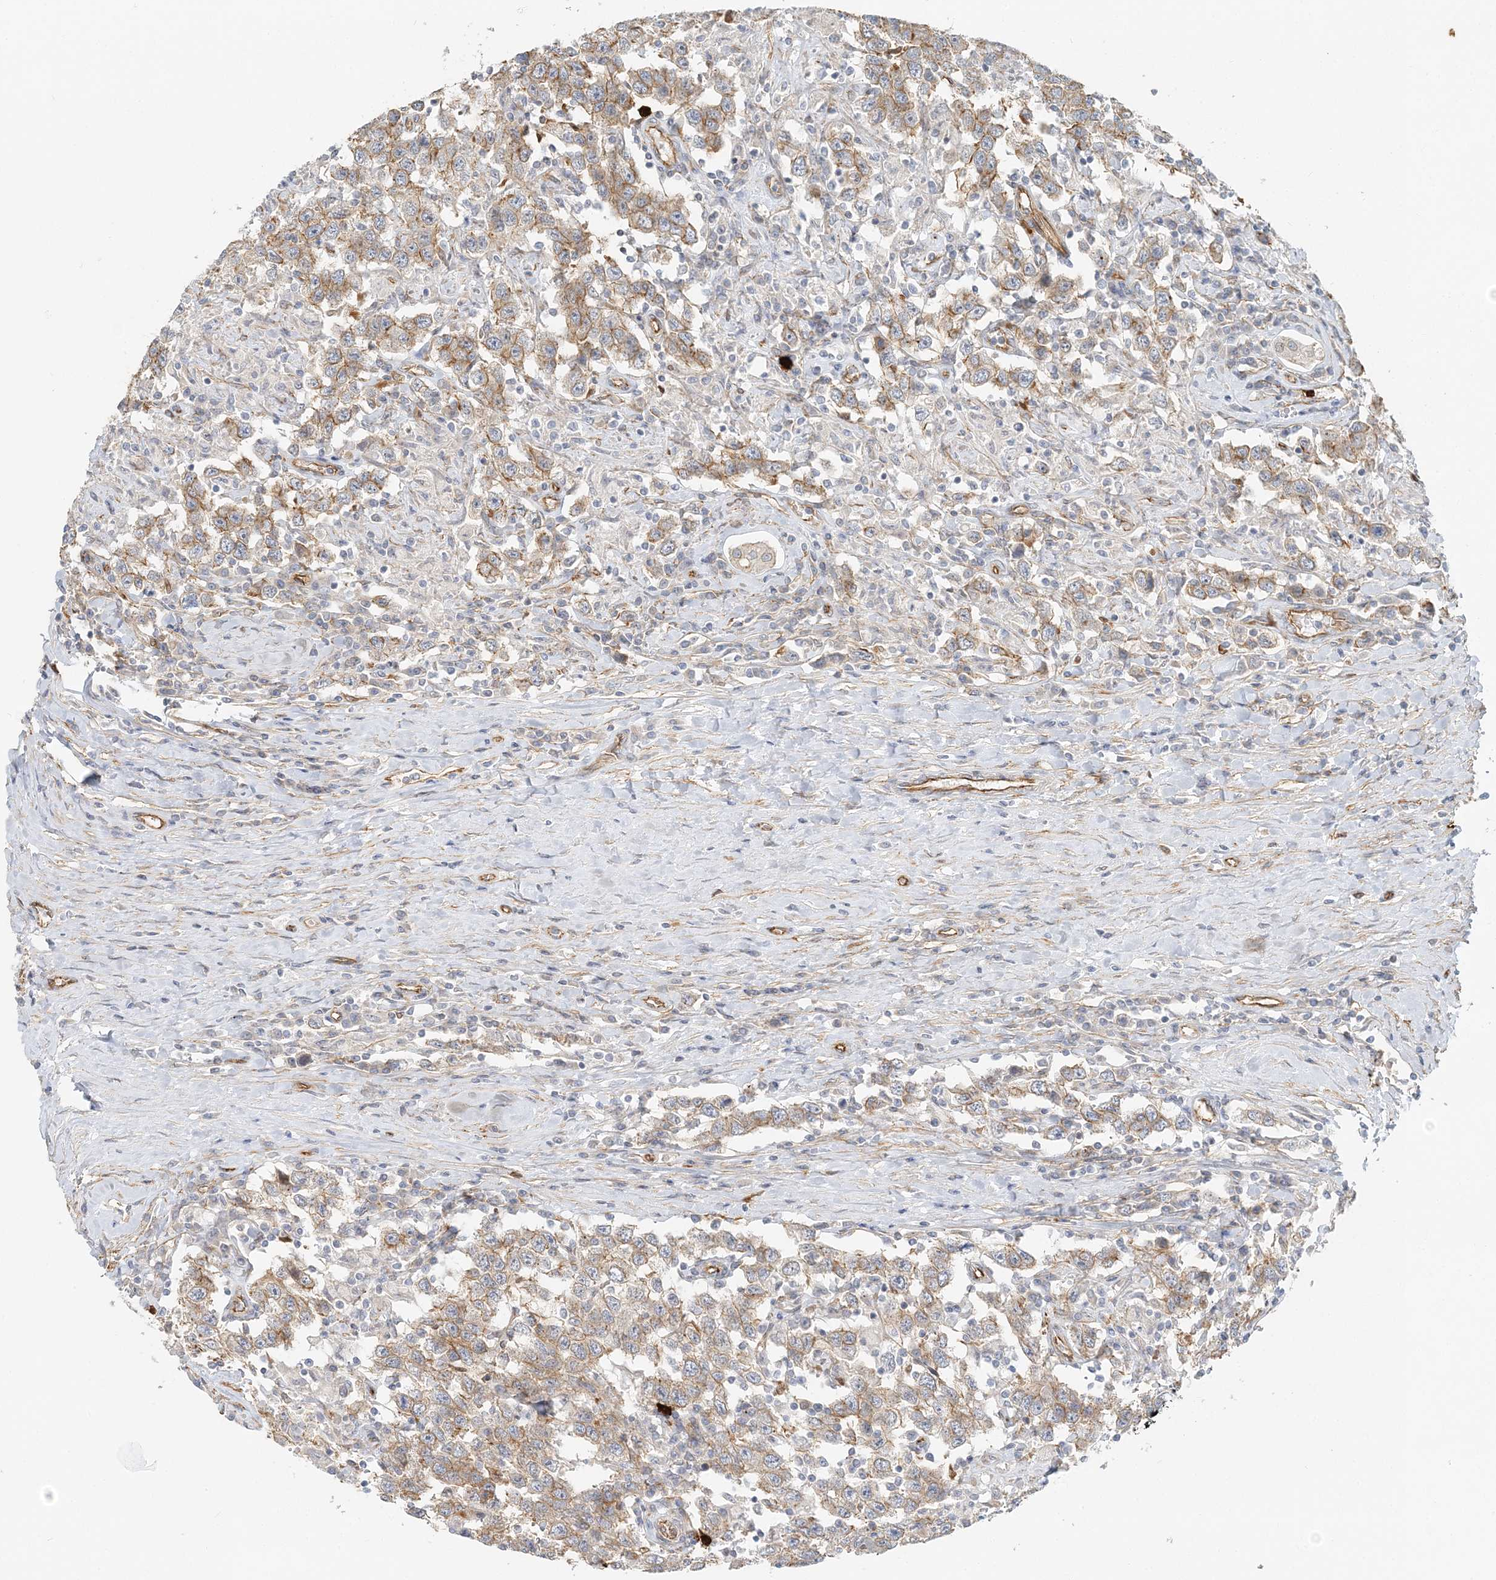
{"staining": {"intensity": "moderate", "quantity": "25%-75%", "location": "cytoplasmic/membranous"}, "tissue": "testis cancer", "cell_type": "Tumor cells", "image_type": "cancer", "snomed": [{"axis": "morphology", "description": "Seminoma, NOS"}, {"axis": "topography", "description": "Testis"}], "caption": "Immunohistochemical staining of human seminoma (testis) demonstrates medium levels of moderate cytoplasmic/membranous protein positivity in about 25%-75% of tumor cells.", "gene": "DNAH1", "patient": {"sex": "male", "age": 41}}